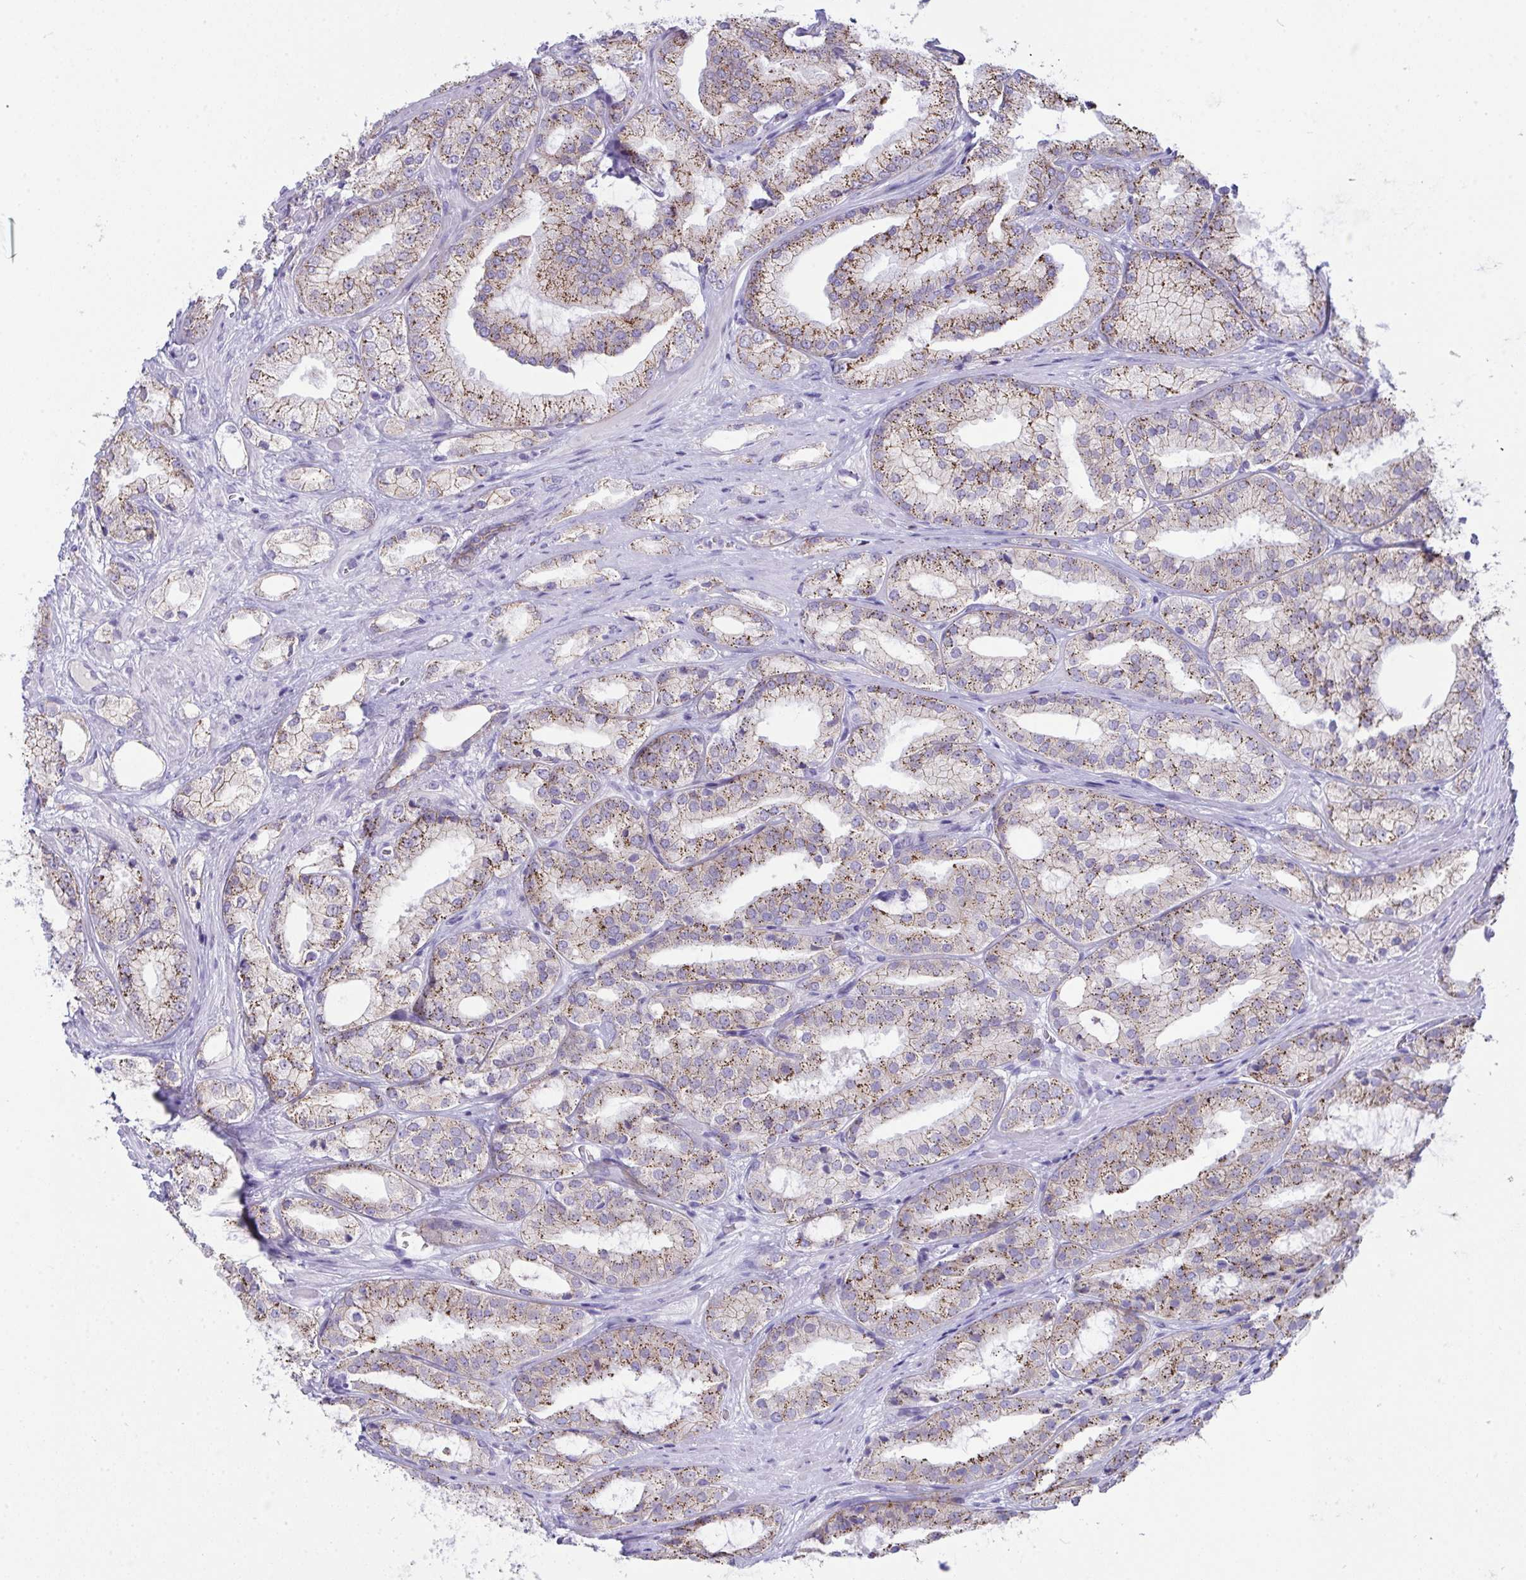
{"staining": {"intensity": "moderate", "quantity": "25%-75%", "location": "cytoplasmic/membranous"}, "tissue": "prostate cancer", "cell_type": "Tumor cells", "image_type": "cancer", "snomed": [{"axis": "morphology", "description": "Adenocarcinoma, High grade"}, {"axis": "topography", "description": "Prostate"}], "caption": "Immunohistochemical staining of human prostate high-grade adenocarcinoma demonstrates moderate cytoplasmic/membranous protein expression in approximately 25%-75% of tumor cells.", "gene": "GLB1L2", "patient": {"sex": "male", "age": 68}}